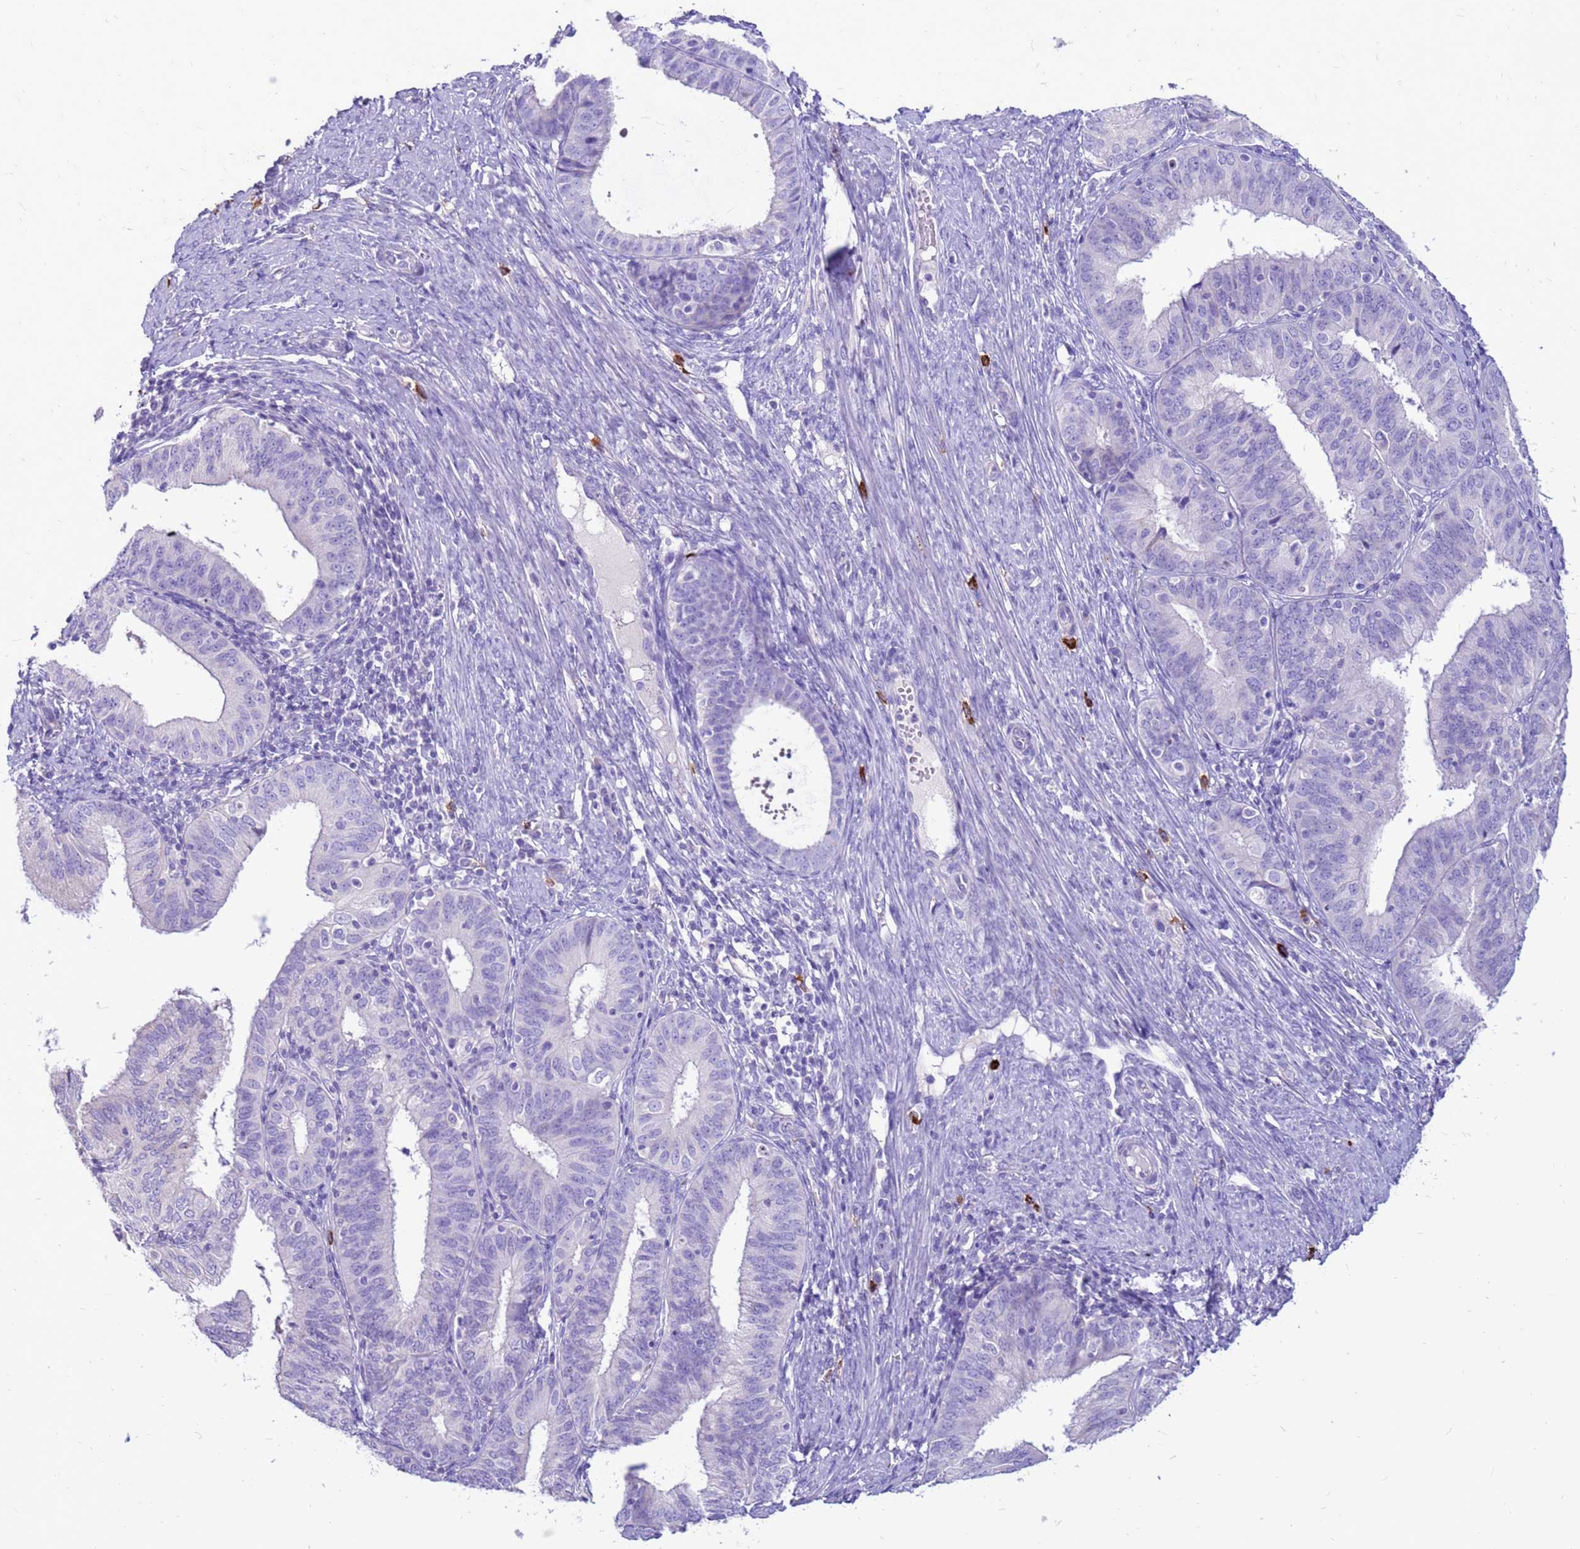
{"staining": {"intensity": "negative", "quantity": "none", "location": "none"}, "tissue": "endometrial cancer", "cell_type": "Tumor cells", "image_type": "cancer", "snomed": [{"axis": "morphology", "description": "Adenocarcinoma, NOS"}, {"axis": "topography", "description": "Endometrium"}], "caption": "Tumor cells are negative for brown protein staining in endometrial cancer (adenocarcinoma).", "gene": "PDE10A", "patient": {"sex": "female", "age": 51}}